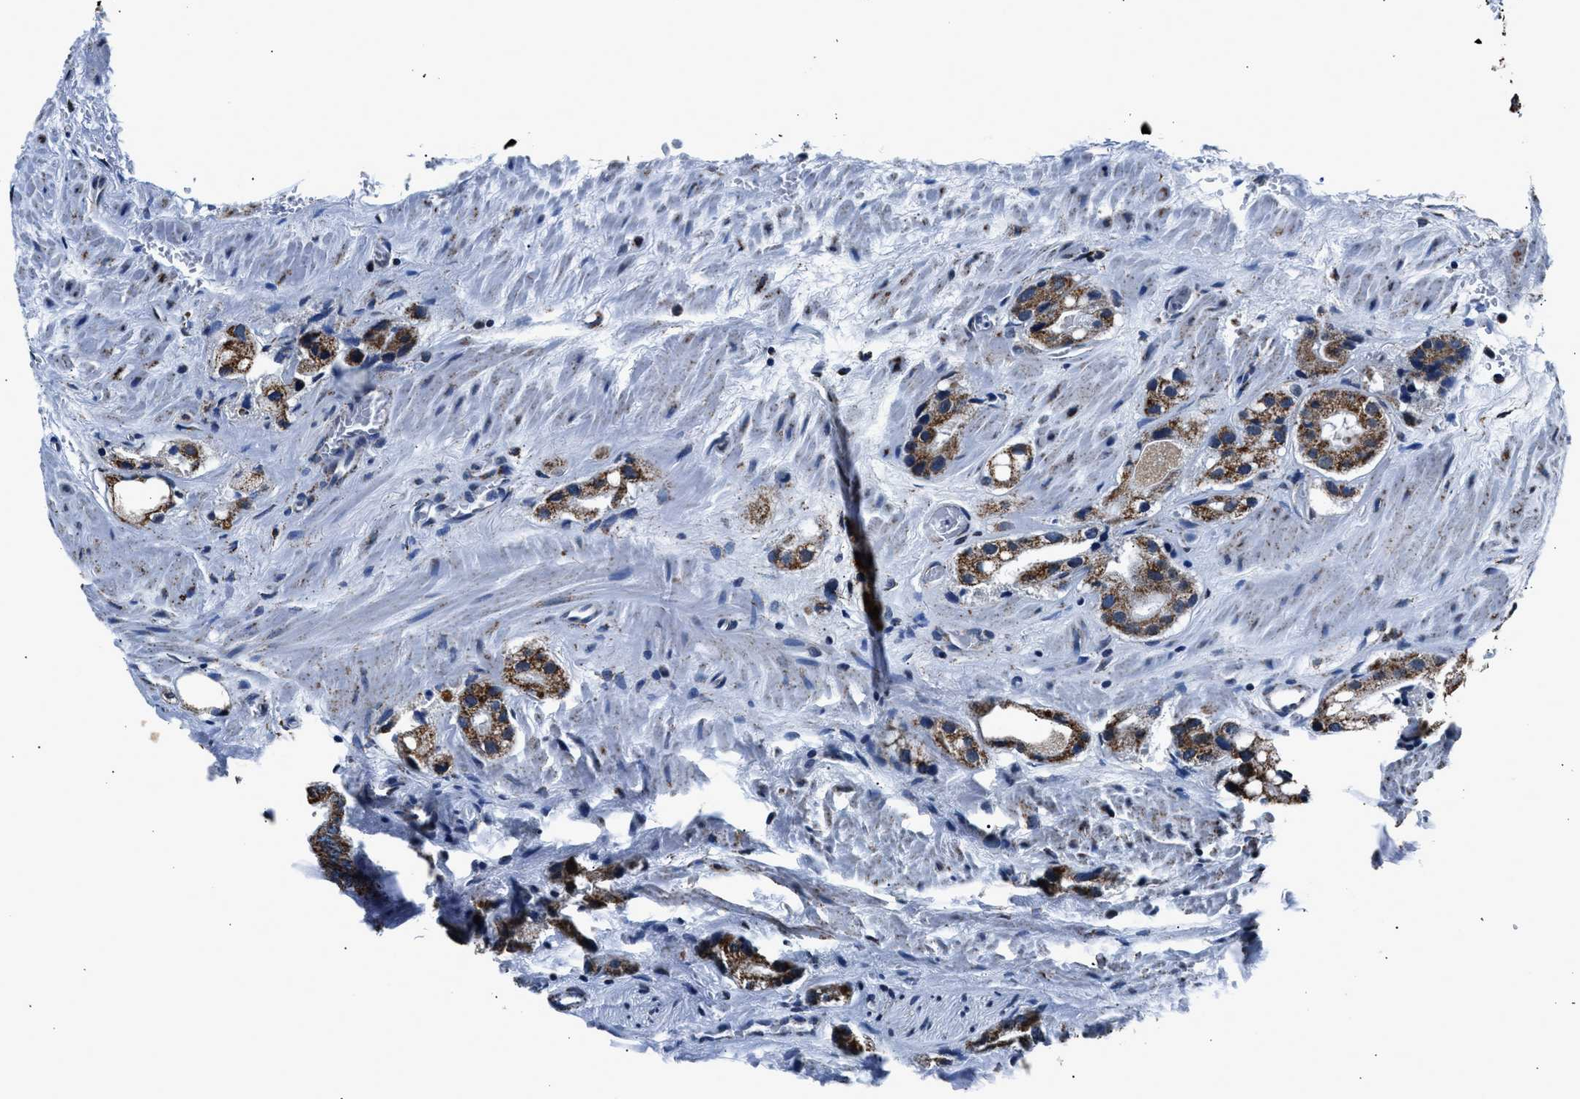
{"staining": {"intensity": "strong", "quantity": ">75%", "location": "cytoplasmic/membranous"}, "tissue": "prostate cancer", "cell_type": "Tumor cells", "image_type": "cancer", "snomed": [{"axis": "morphology", "description": "Adenocarcinoma, High grade"}, {"axis": "topography", "description": "Prostate"}], "caption": "Tumor cells display high levels of strong cytoplasmic/membranous expression in approximately >75% of cells in prostate cancer (adenocarcinoma (high-grade)). (IHC, brightfield microscopy, high magnification).", "gene": "HIBADH", "patient": {"sex": "male", "age": 63}}